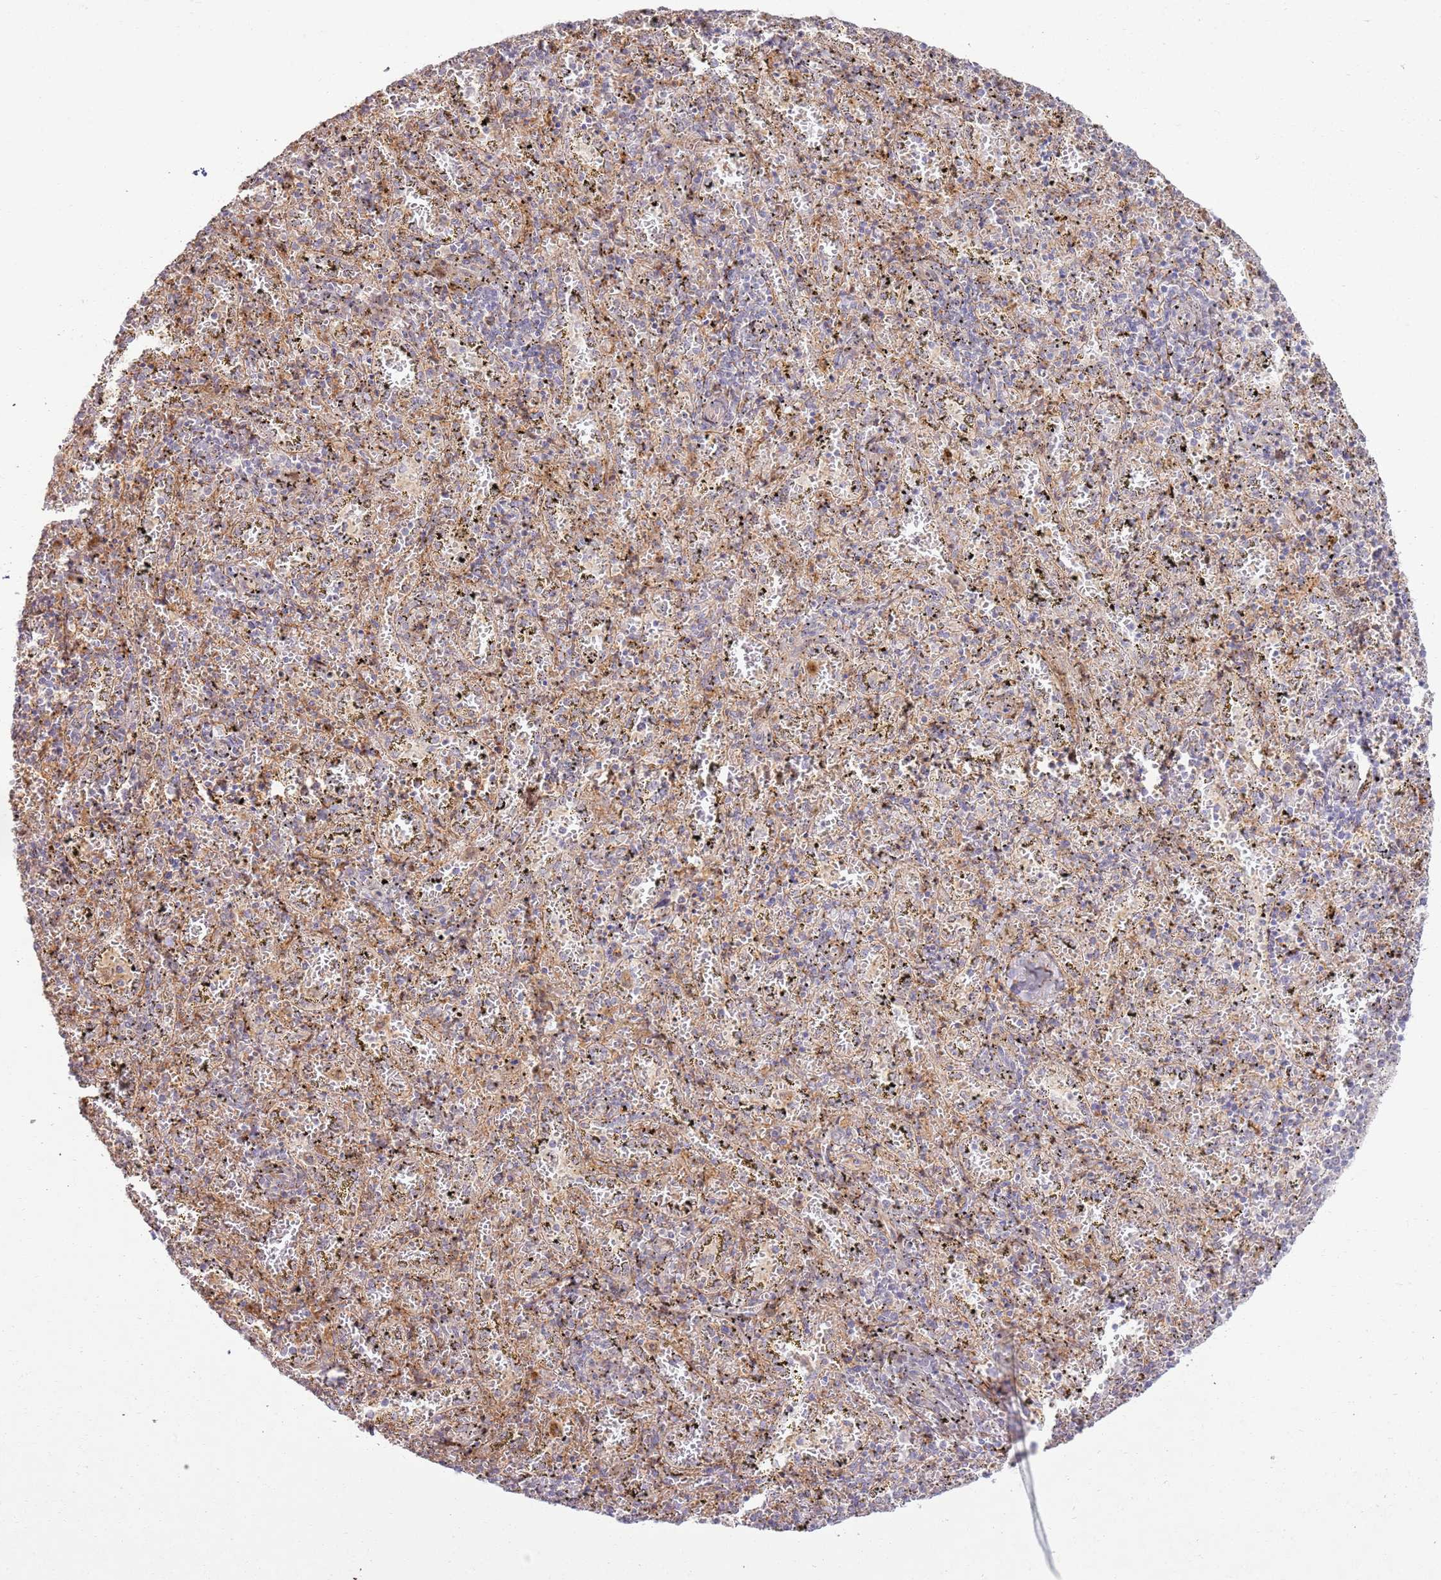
{"staining": {"intensity": "weak", "quantity": "<25%", "location": "nuclear"}, "tissue": "spleen", "cell_type": "Cells in red pulp", "image_type": "normal", "snomed": [{"axis": "morphology", "description": "Normal tissue, NOS"}, {"axis": "topography", "description": "Spleen"}], "caption": "Immunohistochemical staining of unremarkable spleen exhibits no significant expression in cells in red pulp. (DAB immunohistochemistry with hematoxylin counter stain).", "gene": "CNPY1", "patient": {"sex": "male", "age": 11}}